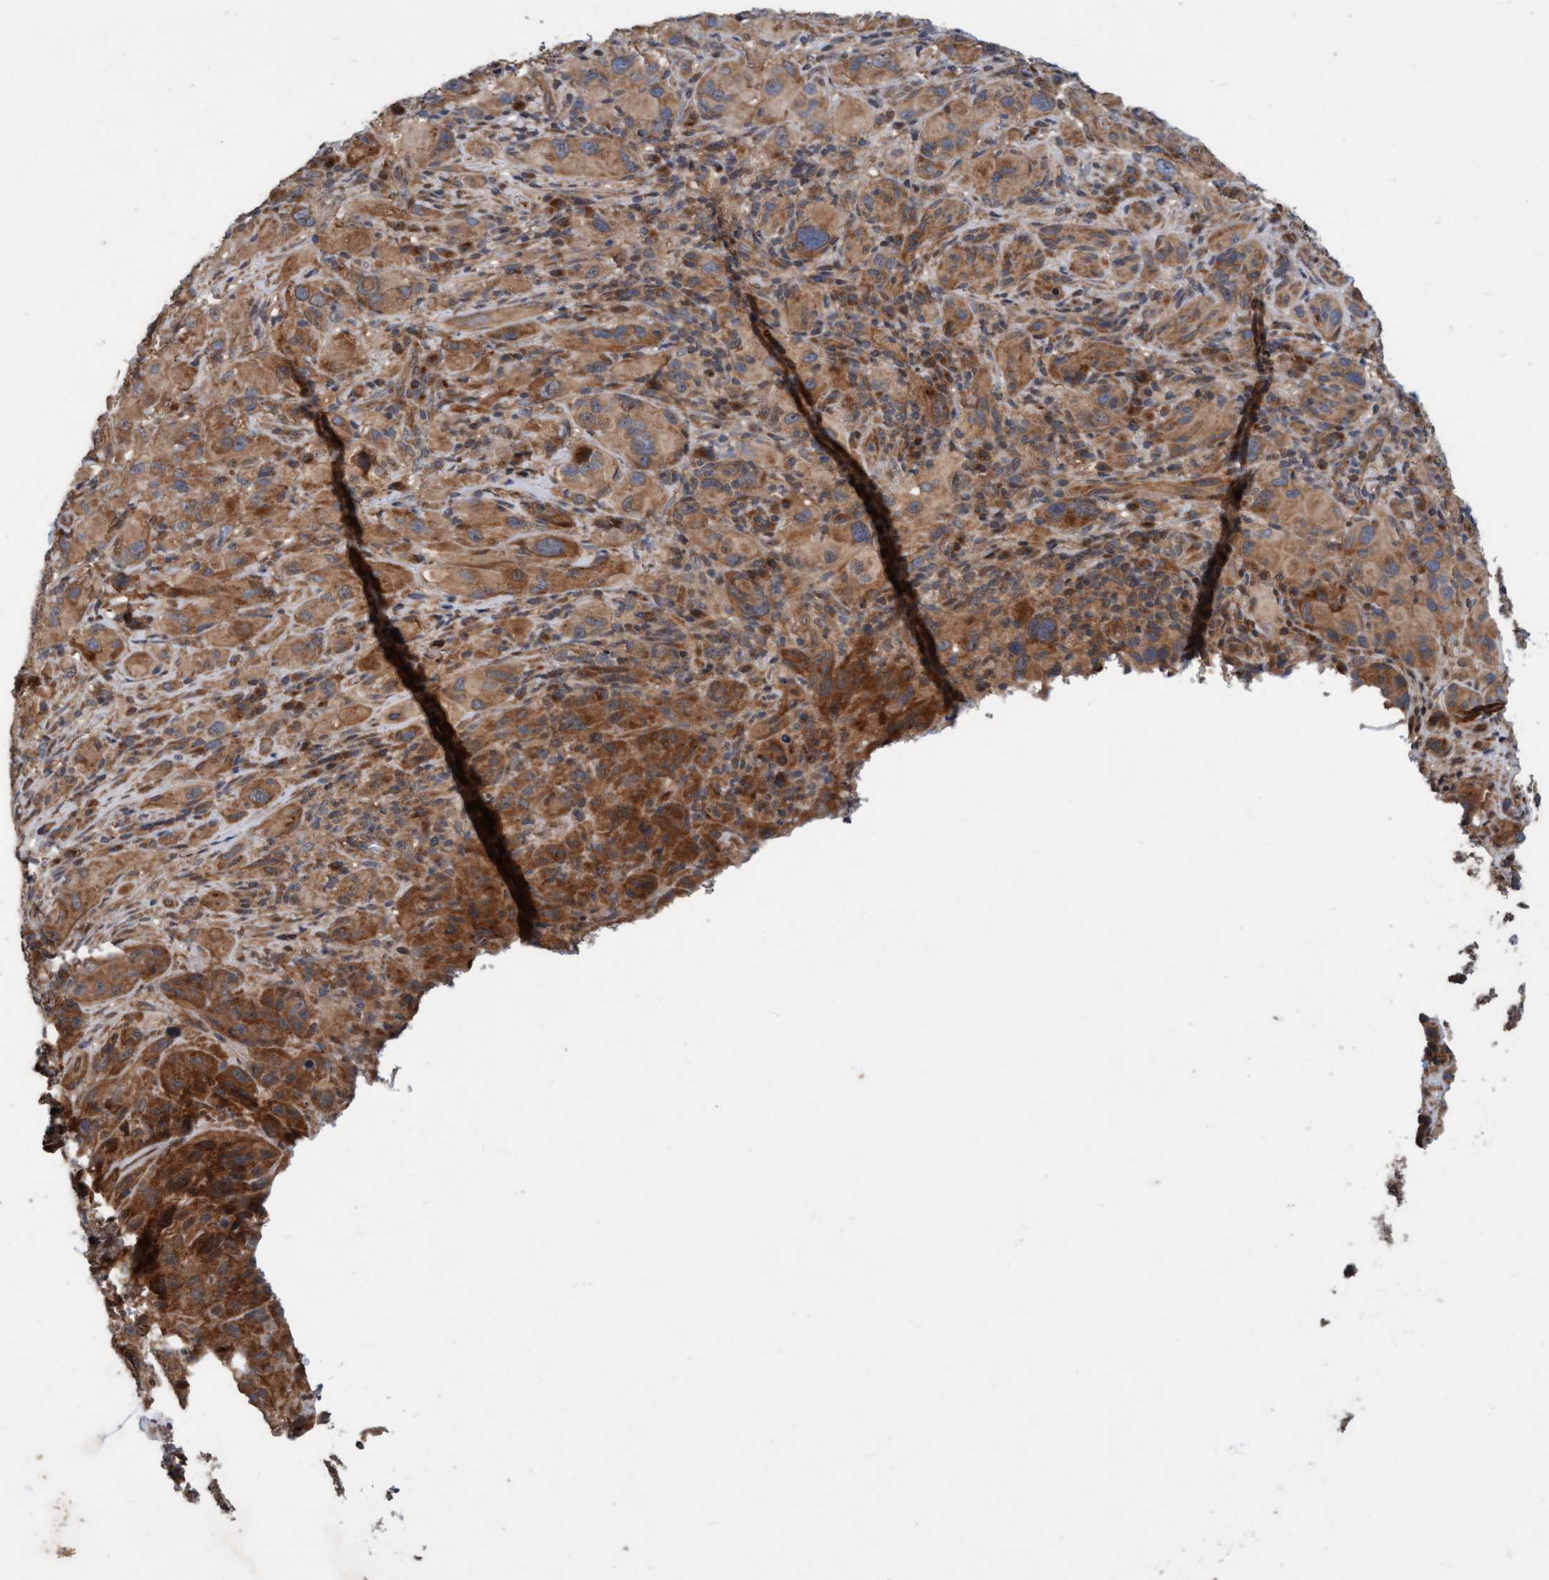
{"staining": {"intensity": "moderate", "quantity": ">75%", "location": "cytoplasmic/membranous"}, "tissue": "melanoma", "cell_type": "Tumor cells", "image_type": "cancer", "snomed": [{"axis": "morphology", "description": "Malignant melanoma, NOS"}, {"axis": "topography", "description": "Skin of head"}], "caption": "IHC staining of melanoma, which displays medium levels of moderate cytoplasmic/membranous expression in approximately >75% of tumor cells indicating moderate cytoplasmic/membranous protein expression. The staining was performed using DAB (3,3'-diaminobenzidine) (brown) for protein detection and nuclei were counterstained in hematoxylin (blue).", "gene": "MLXIP", "patient": {"sex": "male", "age": 96}}